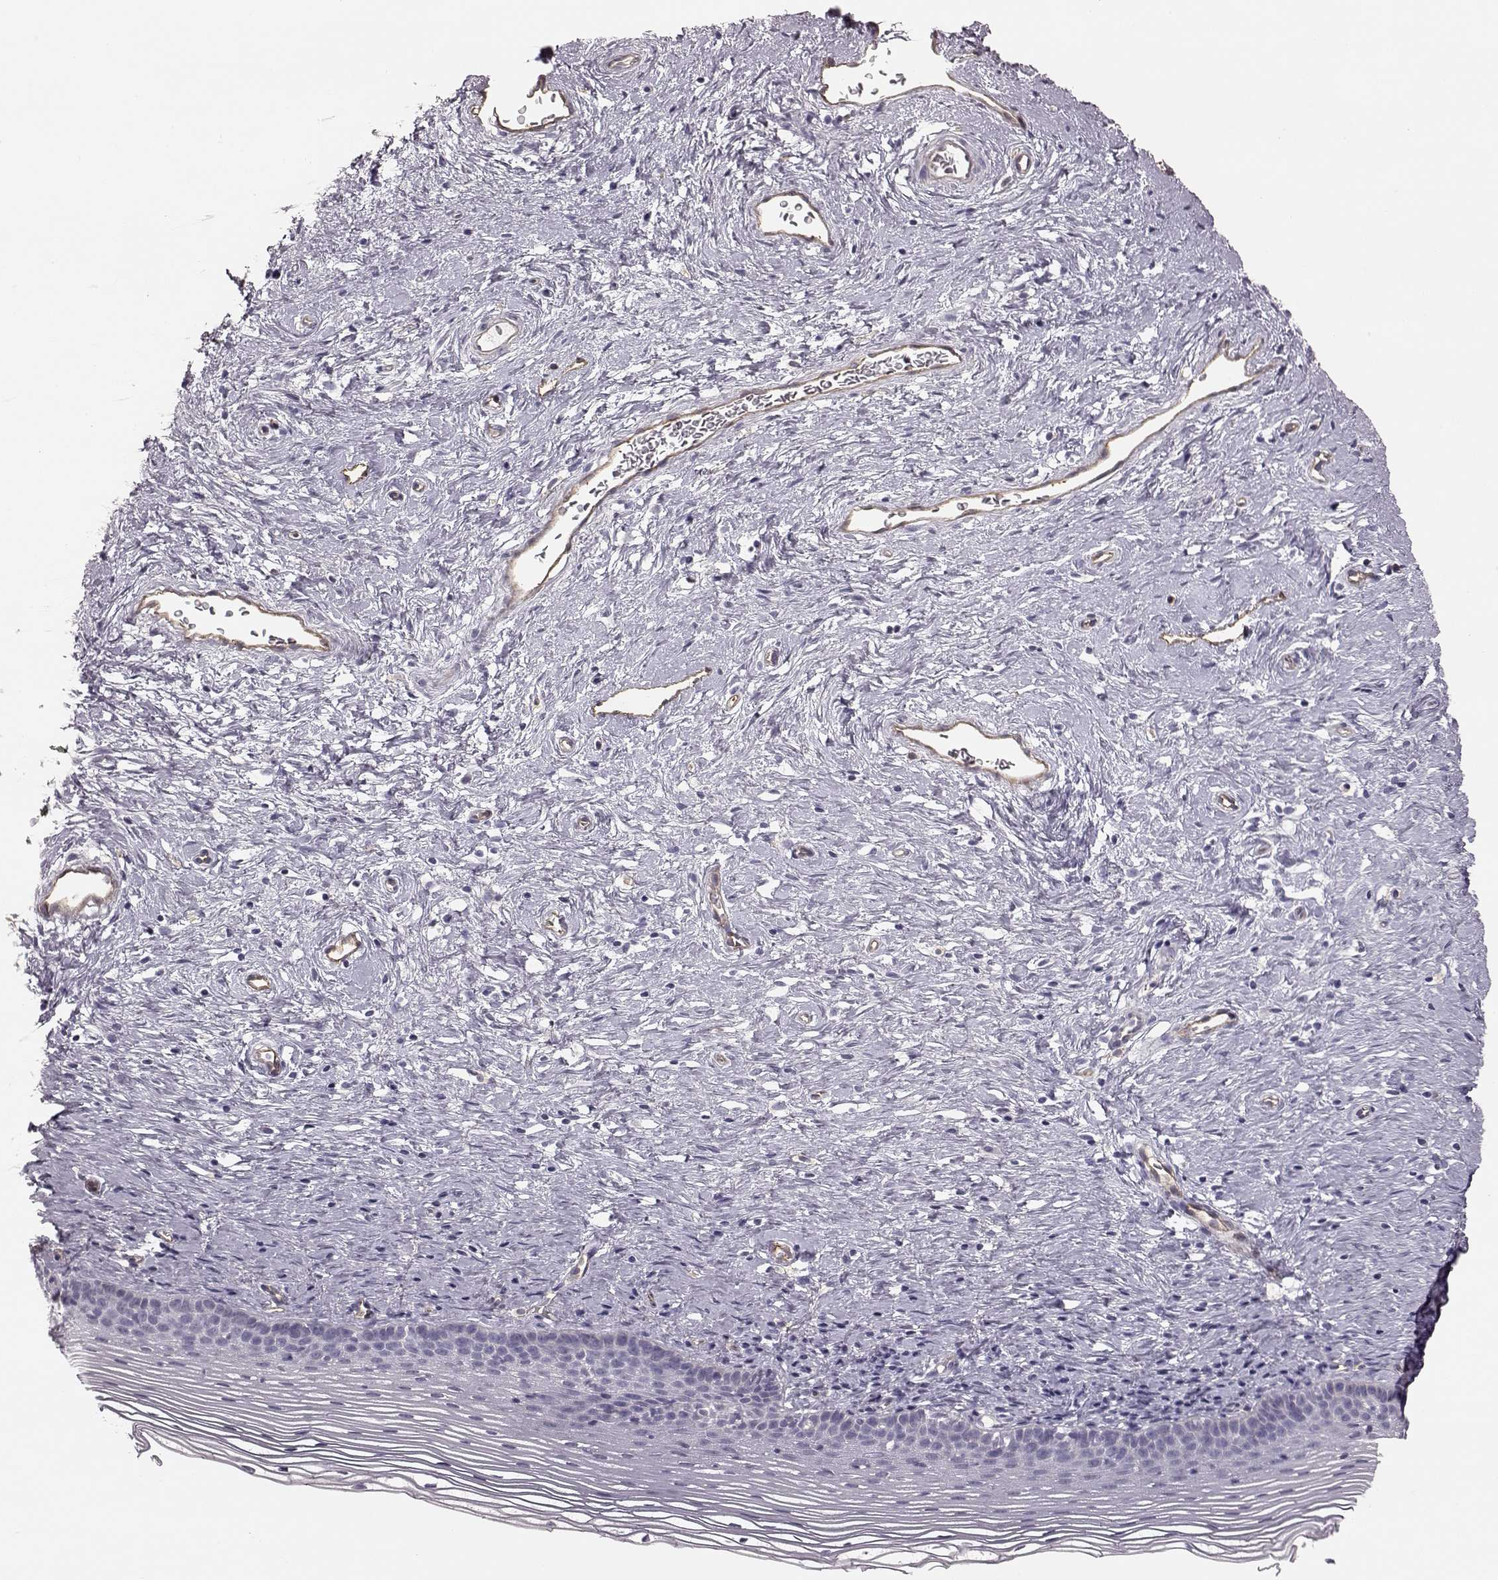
{"staining": {"intensity": "negative", "quantity": "none", "location": "none"}, "tissue": "cervix", "cell_type": "Glandular cells", "image_type": "normal", "snomed": [{"axis": "morphology", "description": "Normal tissue, NOS"}, {"axis": "topography", "description": "Cervix"}], "caption": "DAB immunohistochemical staining of normal human cervix reveals no significant staining in glandular cells. (Brightfield microscopy of DAB (3,3'-diaminobenzidine) IHC at high magnification).", "gene": "EIF4E1B", "patient": {"sex": "female", "age": 39}}